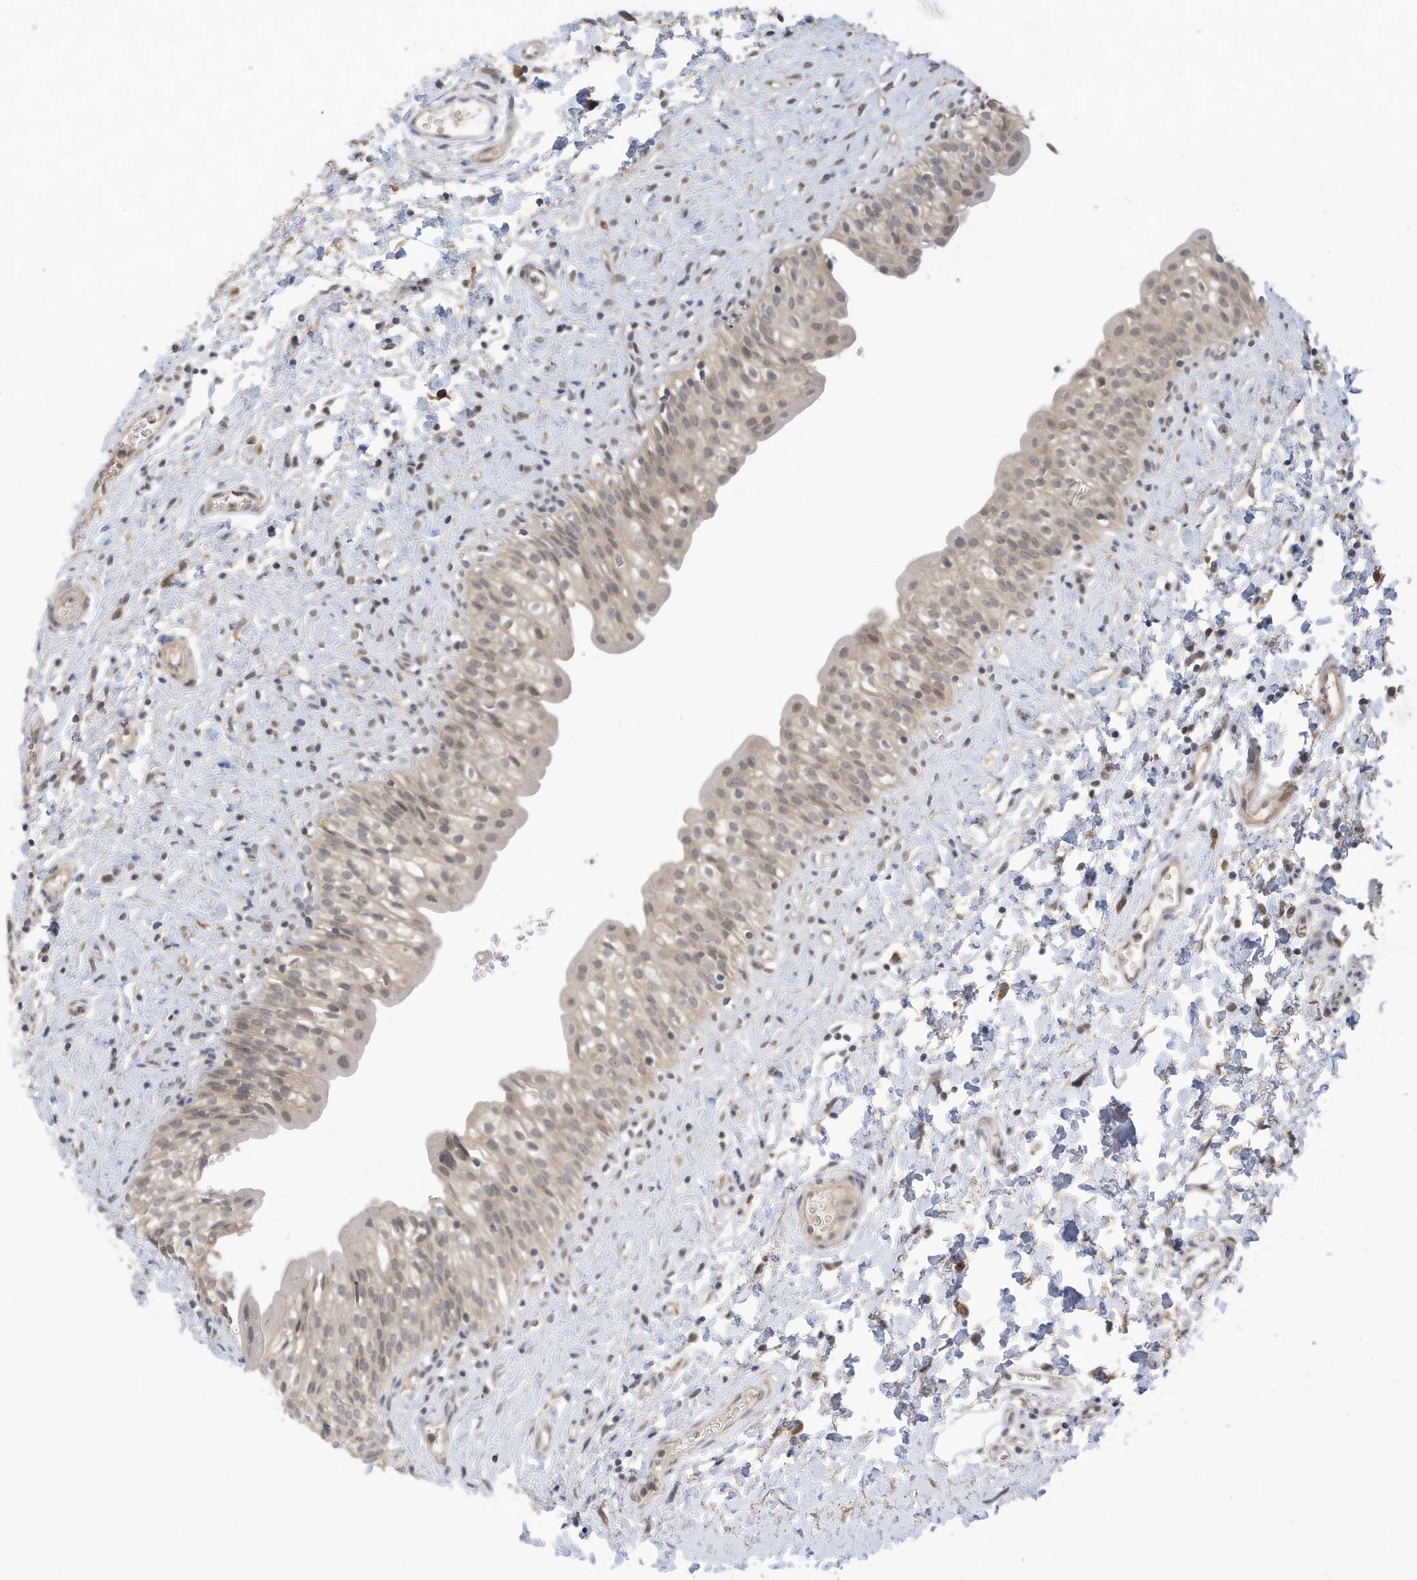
{"staining": {"intensity": "weak", "quantity": ">75%", "location": "cytoplasmic/membranous,nuclear"}, "tissue": "urinary bladder", "cell_type": "Urothelial cells", "image_type": "normal", "snomed": [{"axis": "morphology", "description": "Normal tissue, NOS"}, {"axis": "topography", "description": "Urinary bladder"}], "caption": "A brown stain highlights weak cytoplasmic/membranous,nuclear positivity of a protein in urothelial cells of normal human urinary bladder.", "gene": "REC8", "patient": {"sex": "male", "age": 51}}